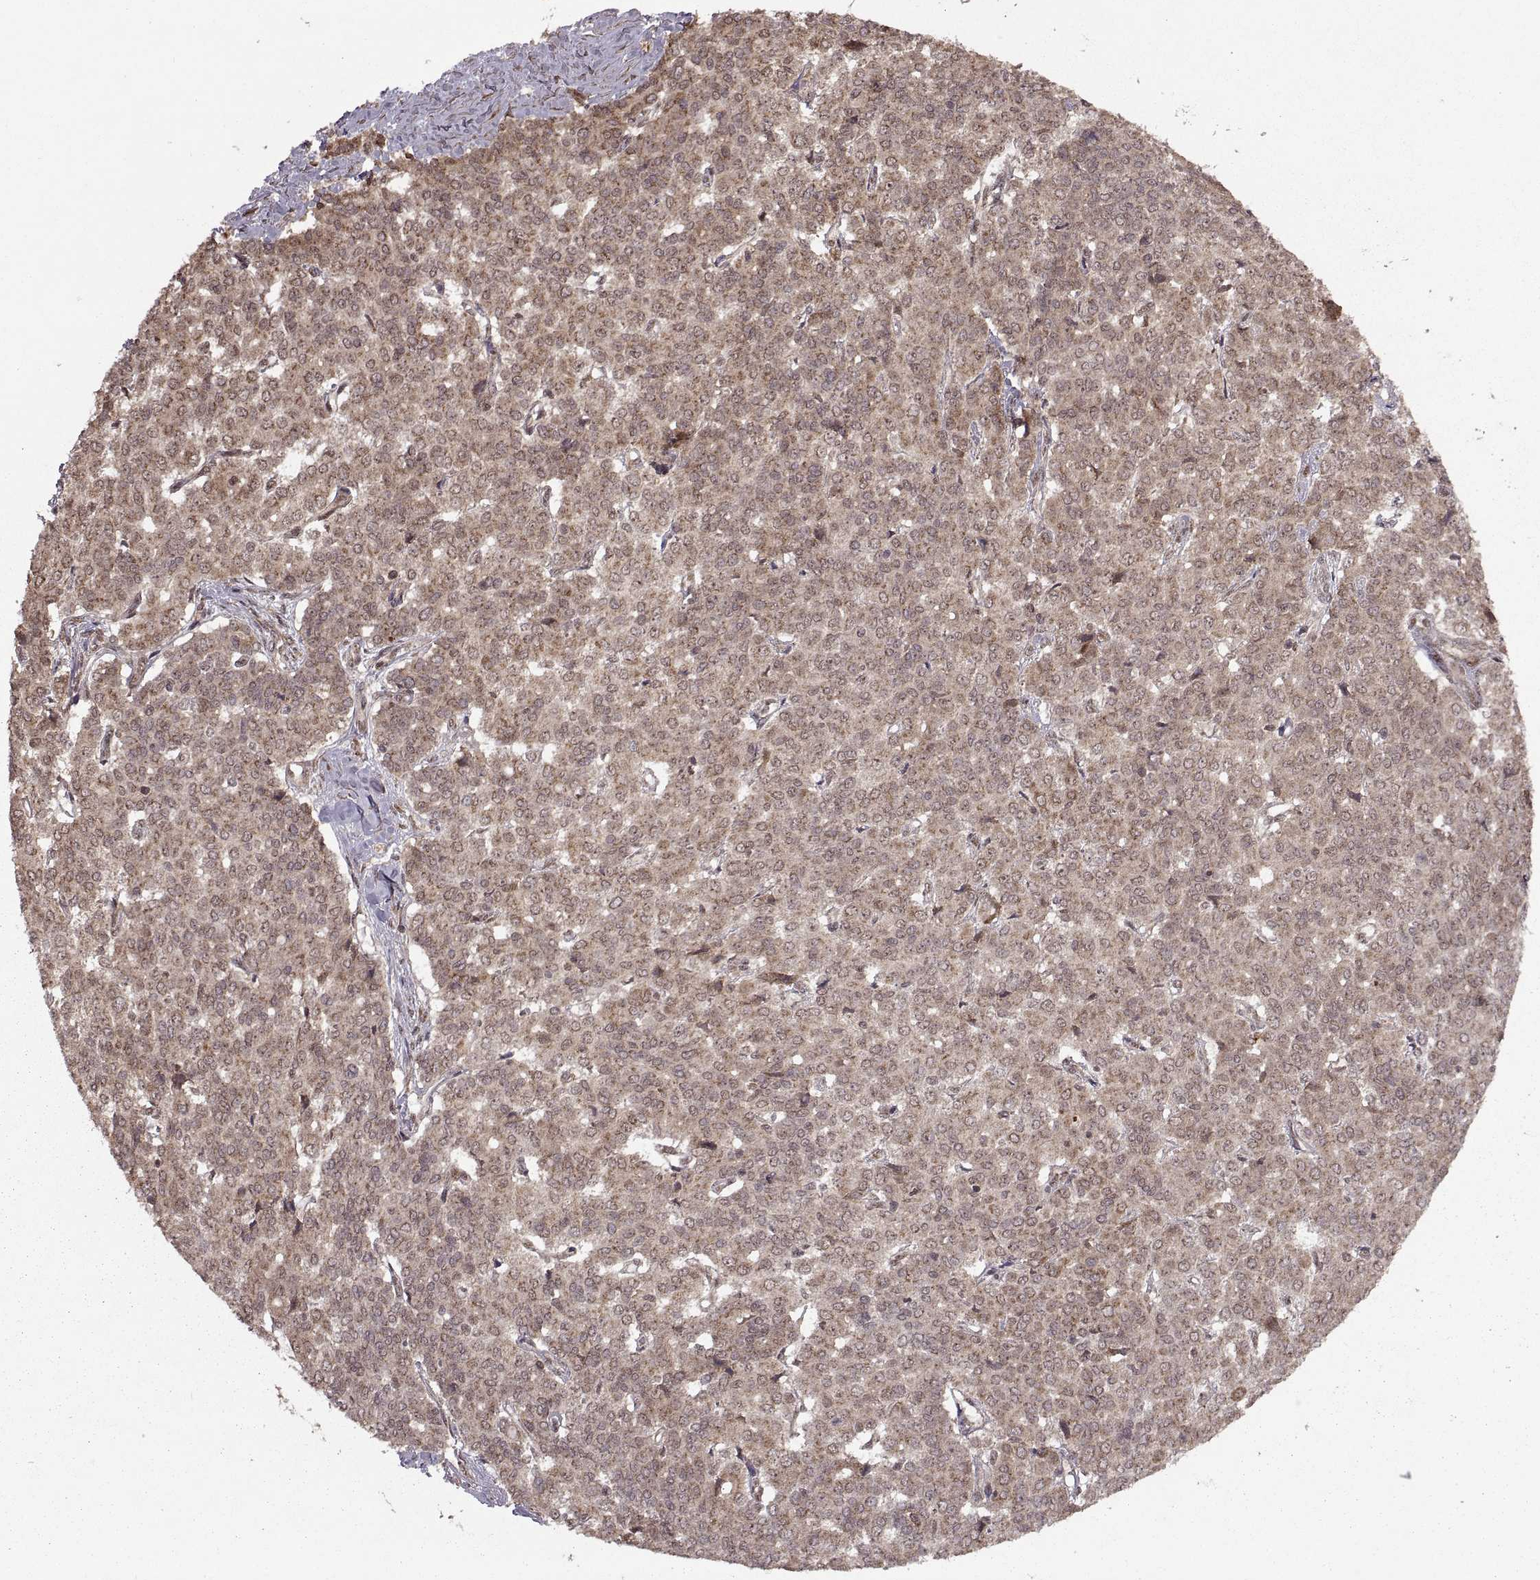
{"staining": {"intensity": "weak", "quantity": ">75%", "location": "cytoplasmic/membranous,nuclear"}, "tissue": "liver cancer", "cell_type": "Tumor cells", "image_type": "cancer", "snomed": [{"axis": "morphology", "description": "Cholangiocarcinoma"}, {"axis": "topography", "description": "Liver"}], "caption": "About >75% of tumor cells in human liver cholangiocarcinoma demonstrate weak cytoplasmic/membranous and nuclear protein staining as visualized by brown immunohistochemical staining.", "gene": "PTOV1", "patient": {"sex": "female", "age": 47}}